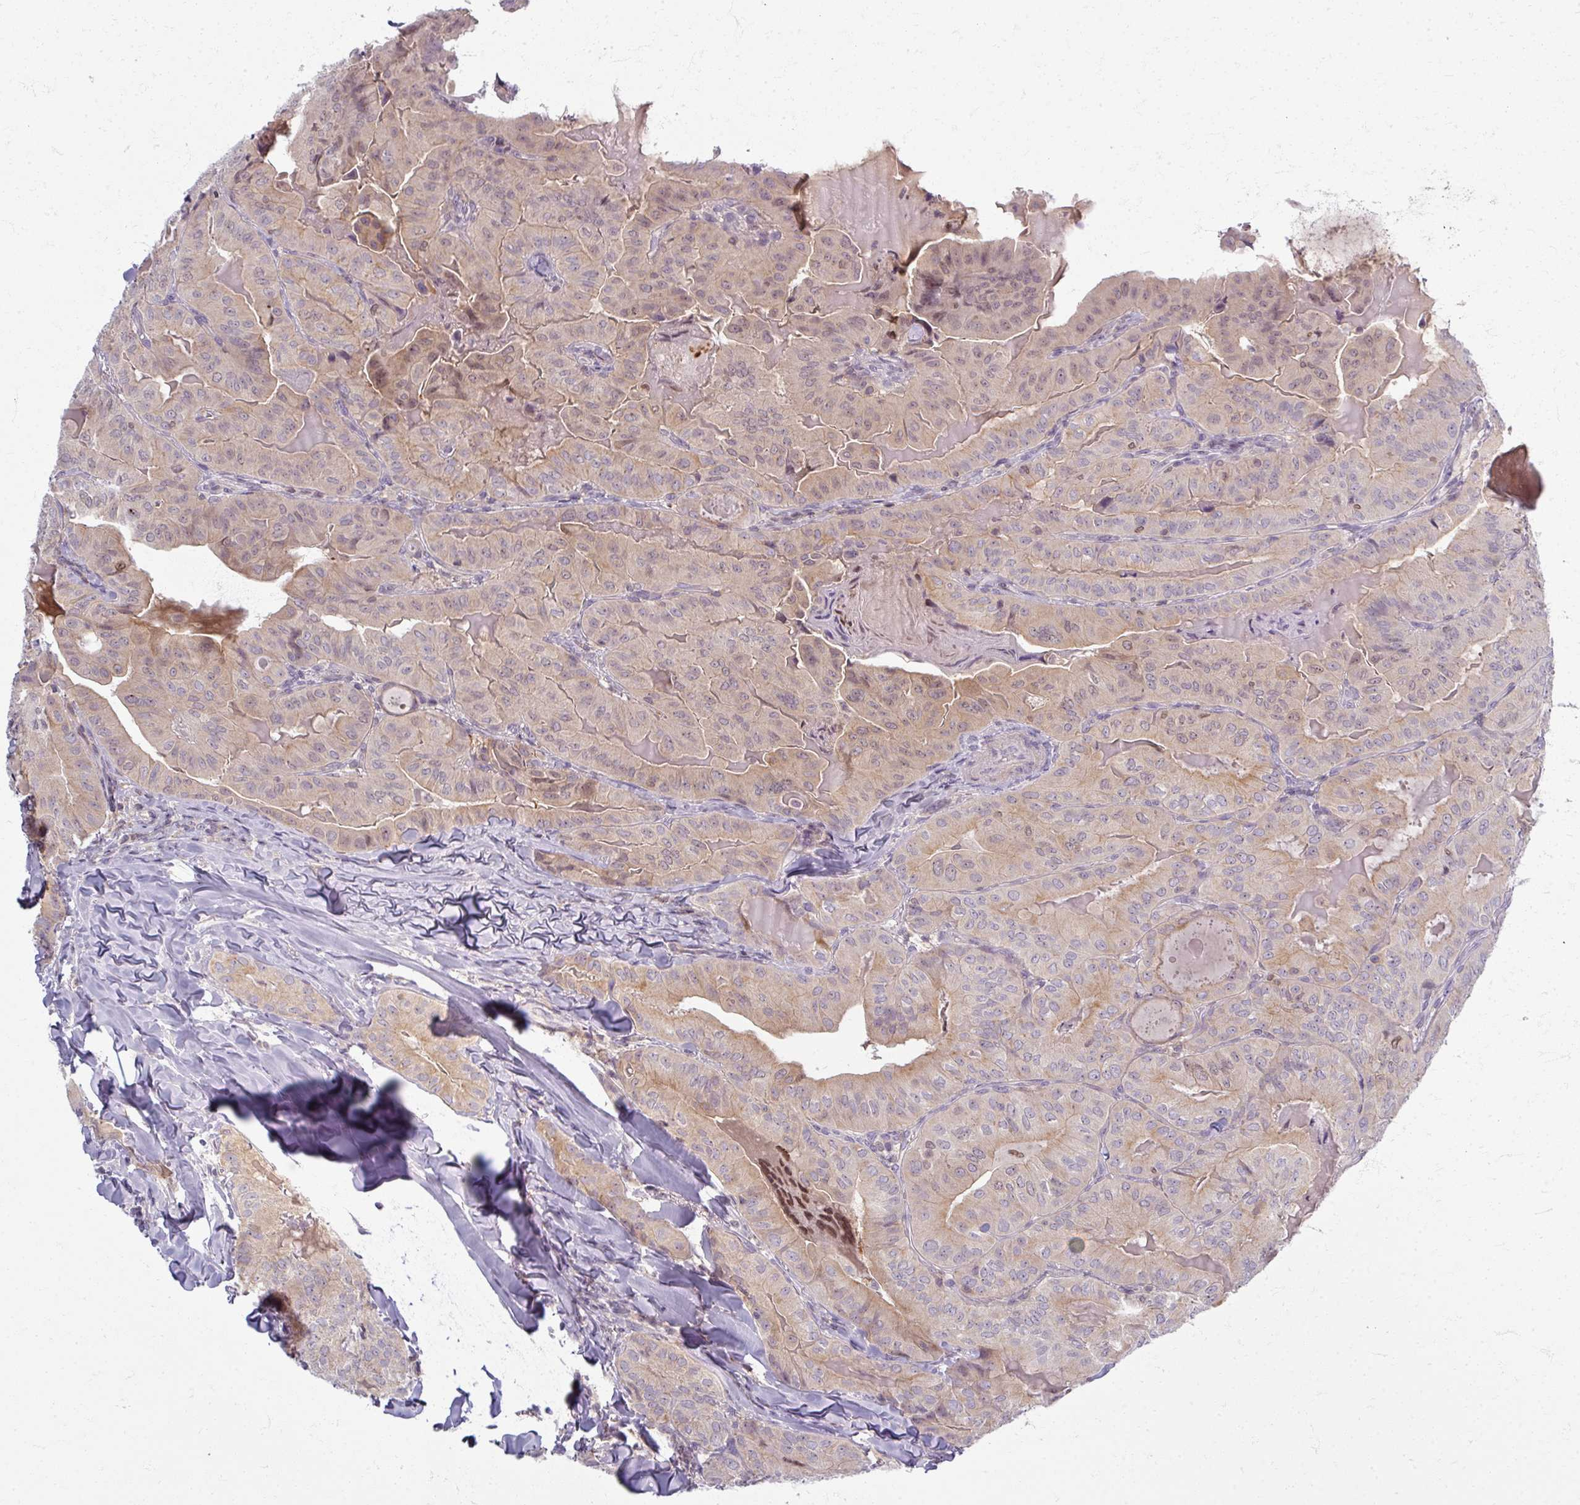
{"staining": {"intensity": "weak", "quantity": "<25%", "location": "cytoplasmic/membranous"}, "tissue": "thyroid cancer", "cell_type": "Tumor cells", "image_type": "cancer", "snomed": [{"axis": "morphology", "description": "Papillary adenocarcinoma, NOS"}, {"axis": "topography", "description": "Thyroid gland"}], "caption": "High power microscopy micrograph of an immunohistochemistry image of thyroid cancer, revealing no significant expression in tumor cells.", "gene": "TTLL7", "patient": {"sex": "female", "age": 68}}